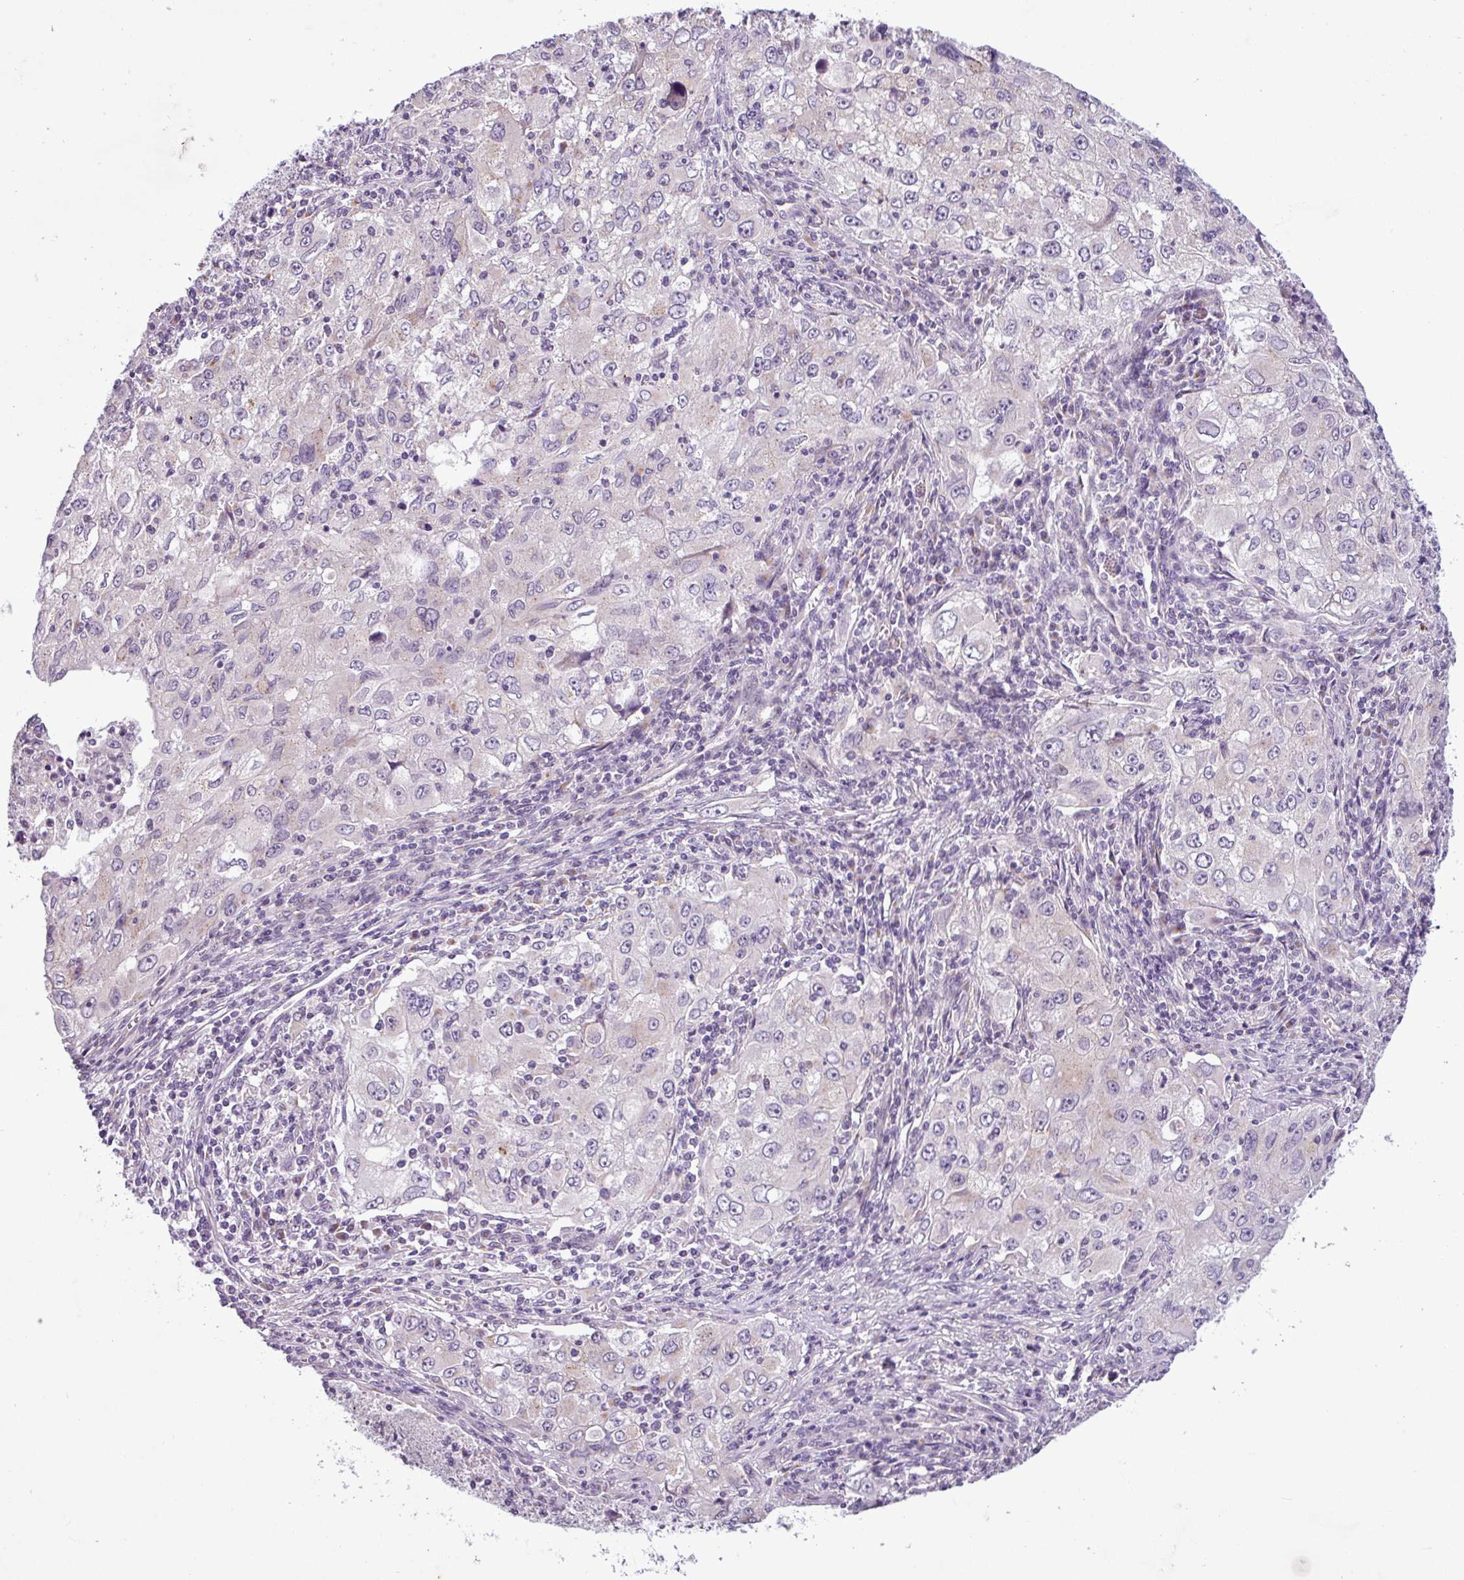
{"staining": {"intensity": "negative", "quantity": "none", "location": "none"}, "tissue": "lung cancer", "cell_type": "Tumor cells", "image_type": "cancer", "snomed": [{"axis": "morphology", "description": "Adenocarcinoma, NOS"}, {"axis": "morphology", "description": "Adenocarcinoma, metastatic, NOS"}, {"axis": "topography", "description": "Lymph node"}, {"axis": "topography", "description": "Lung"}], "caption": "The micrograph reveals no significant positivity in tumor cells of lung metastatic adenocarcinoma.", "gene": "C9orf24", "patient": {"sex": "female", "age": 42}}